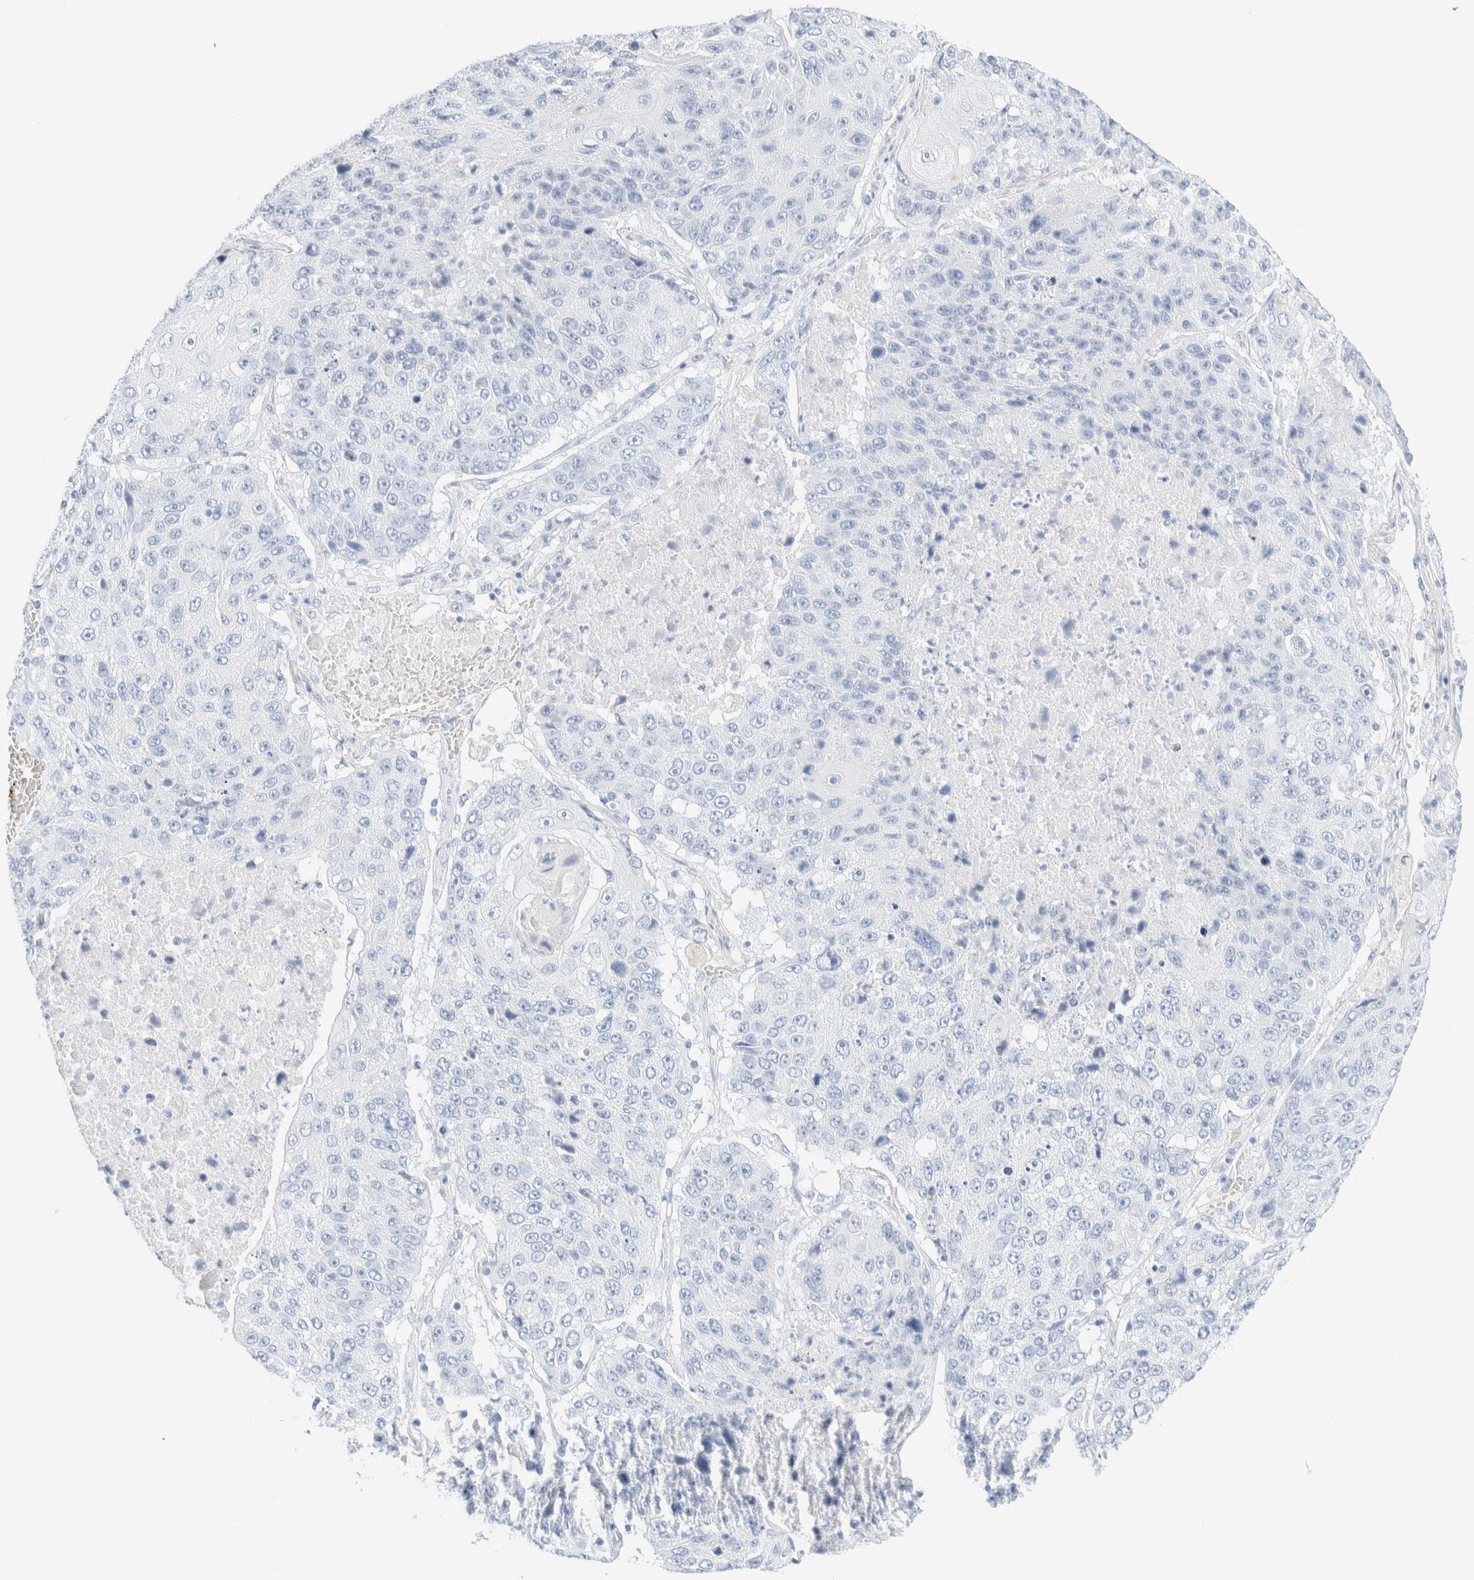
{"staining": {"intensity": "negative", "quantity": "none", "location": "none"}, "tissue": "lung cancer", "cell_type": "Tumor cells", "image_type": "cancer", "snomed": [{"axis": "morphology", "description": "Squamous cell carcinoma, NOS"}, {"axis": "topography", "description": "Lung"}], "caption": "DAB immunohistochemical staining of human lung squamous cell carcinoma reveals no significant staining in tumor cells.", "gene": "DPYS", "patient": {"sex": "male", "age": 61}}